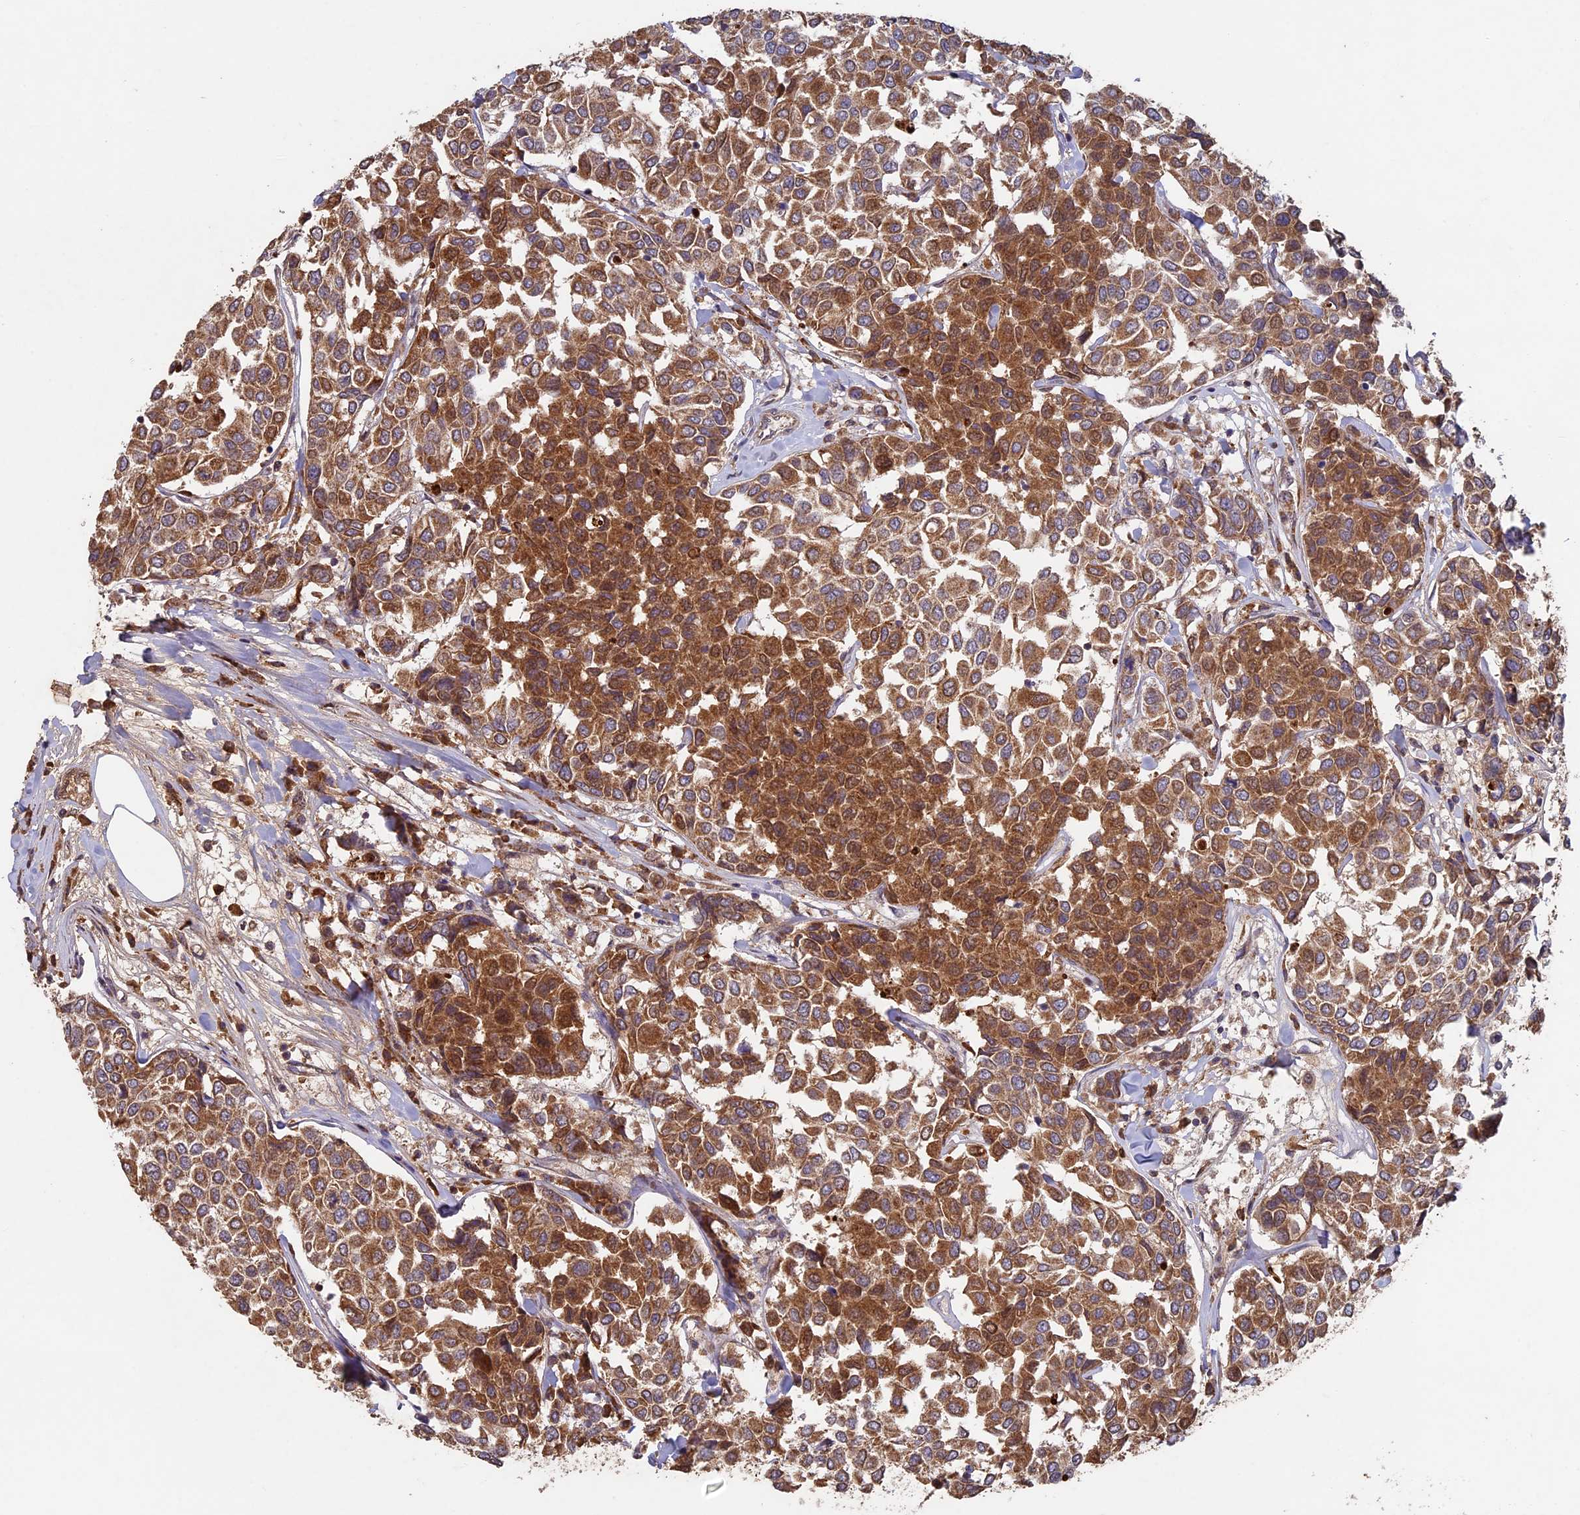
{"staining": {"intensity": "moderate", "quantity": ">75%", "location": "cytoplasmic/membranous"}, "tissue": "breast cancer", "cell_type": "Tumor cells", "image_type": "cancer", "snomed": [{"axis": "morphology", "description": "Duct carcinoma"}, {"axis": "topography", "description": "Breast"}], "caption": "Moderate cytoplasmic/membranous staining for a protein is appreciated in approximately >75% of tumor cells of breast cancer using immunohistochemistry (IHC).", "gene": "RCCD1", "patient": {"sex": "female", "age": 55}}